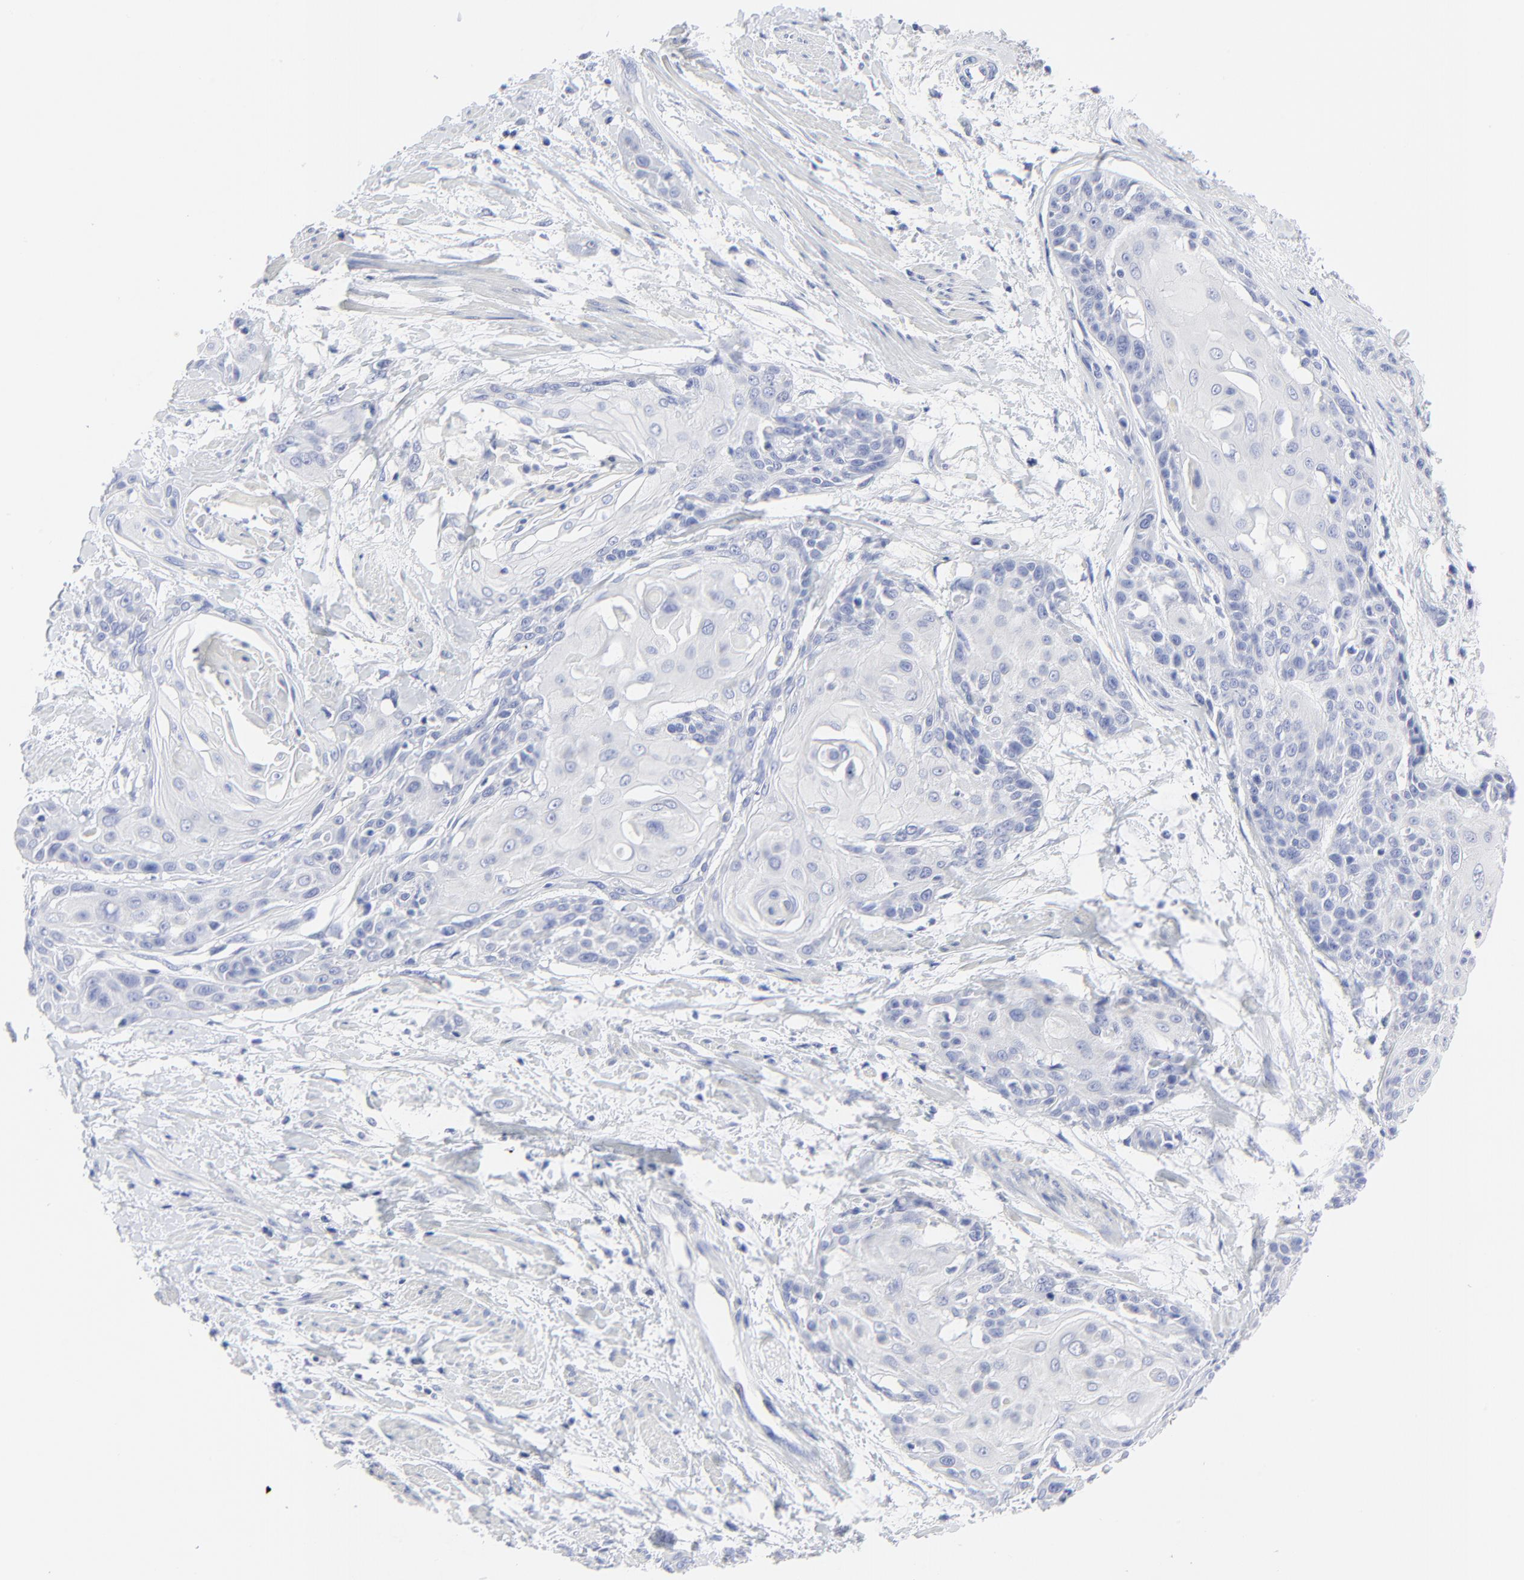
{"staining": {"intensity": "negative", "quantity": "none", "location": "none"}, "tissue": "cervical cancer", "cell_type": "Tumor cells", "image_type": "cancer", "snomed": [{"axis": "morphology", "description": "Squamous cell carcinoma, NOS"}, {"axis": "topography", "description": "Cervix"}], "caption": "Immunohistochemistry (IHC) of human cervical cancer exhibits no expression in tumor cells.", "gene": "PSD3", "patient": {"sex": "female", "age": 57}}